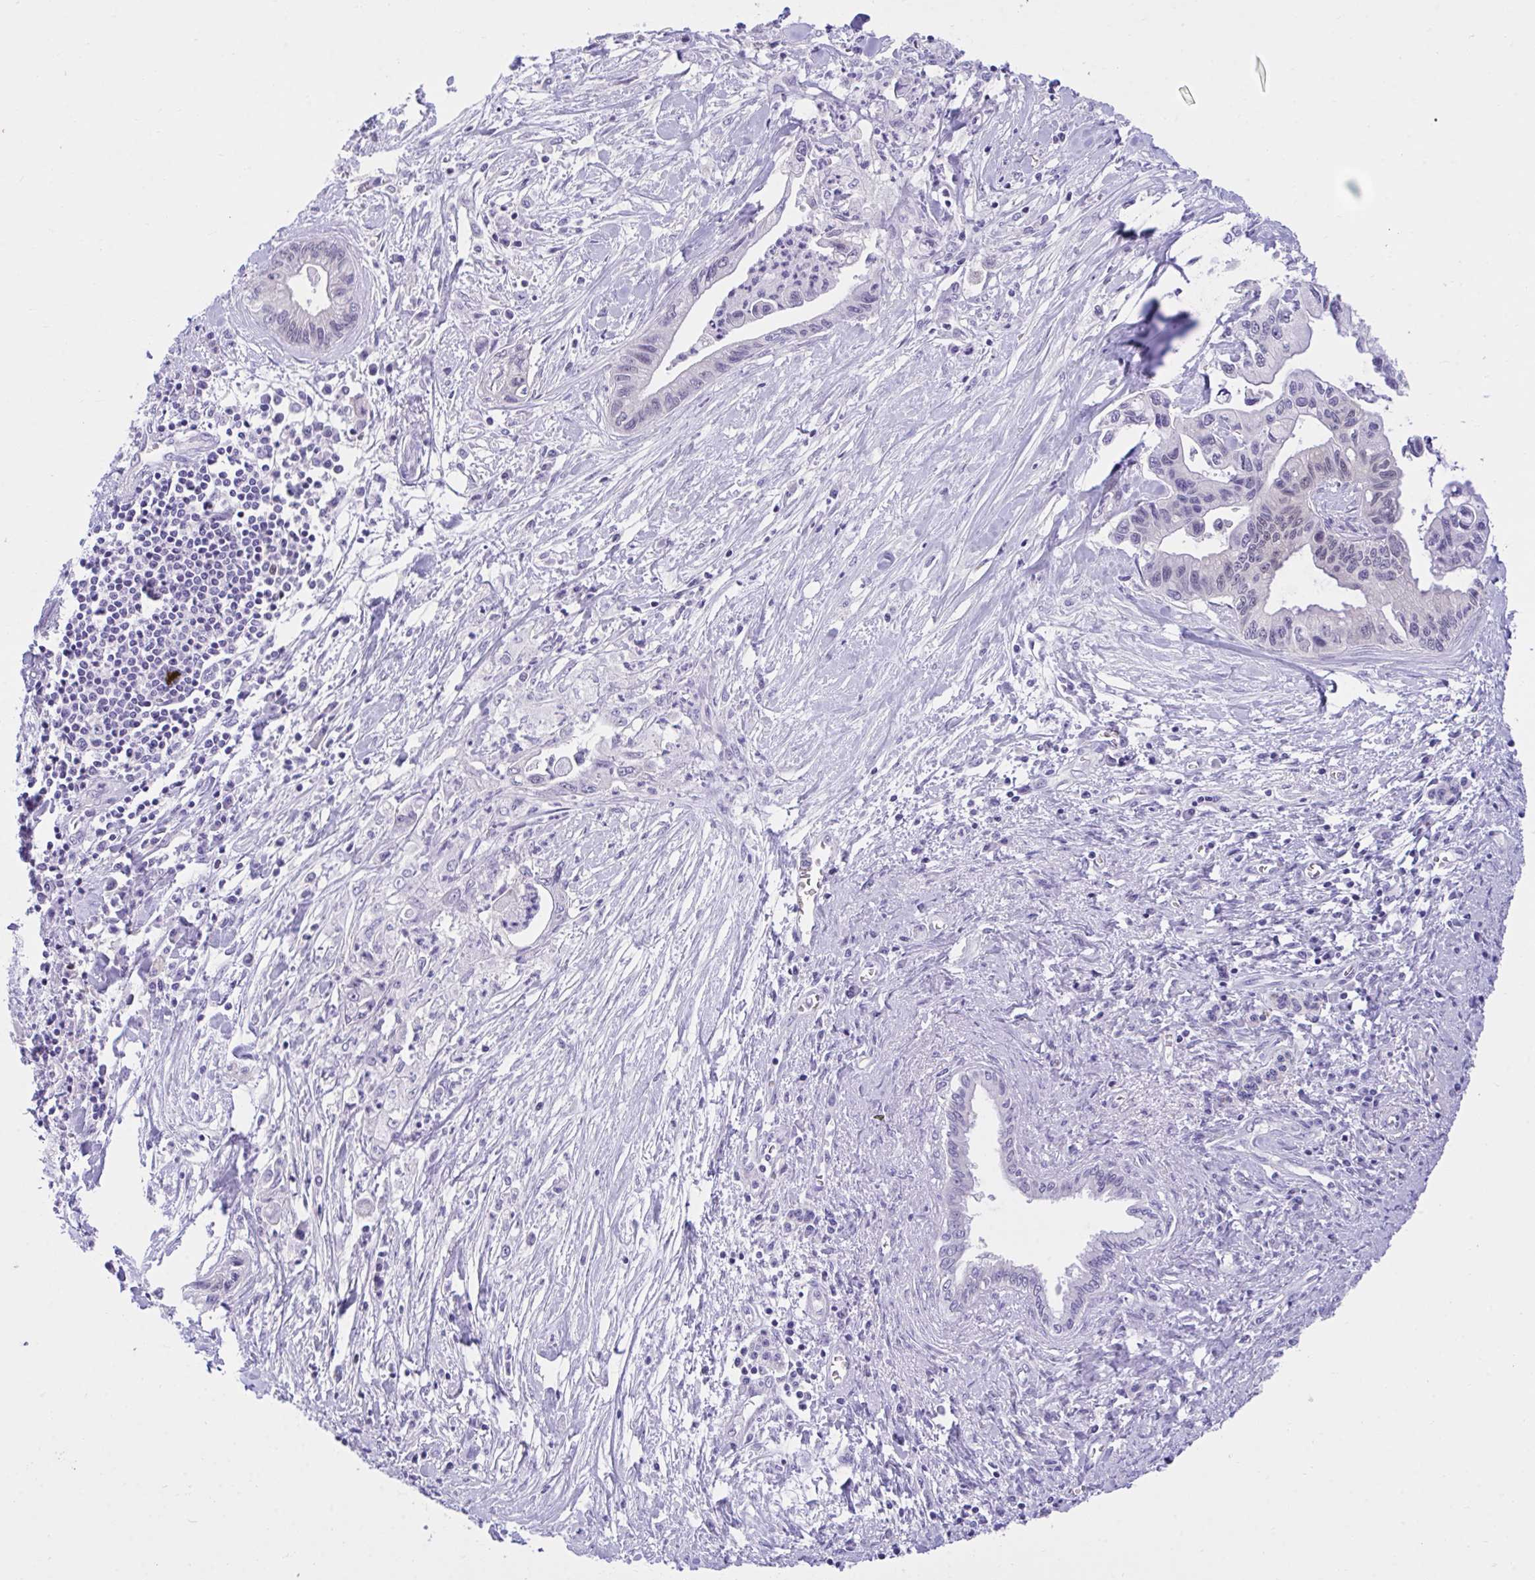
{"staining": {"intensity": "negative", "quantity": "none", "location": "none"}, "tissue": "pancreatic cancer", "cell_type": "Tumor cells", "image_type": "cancer", "snomed": [{"axis": "morphology", "description": "Adenocarcinoma, NOS"}, {"axis": "topography", "description": "Pancreas"}], "caption": "Immunohistochemistry (IHC) photomicrograph of neoplastic tissue: pancreatic adenocarcinoma stained with DAB demonstrates no significant protein expression in tumor cells.", "gene": "PGM2L1", "patient": {"sex": "male", "age": 61}}